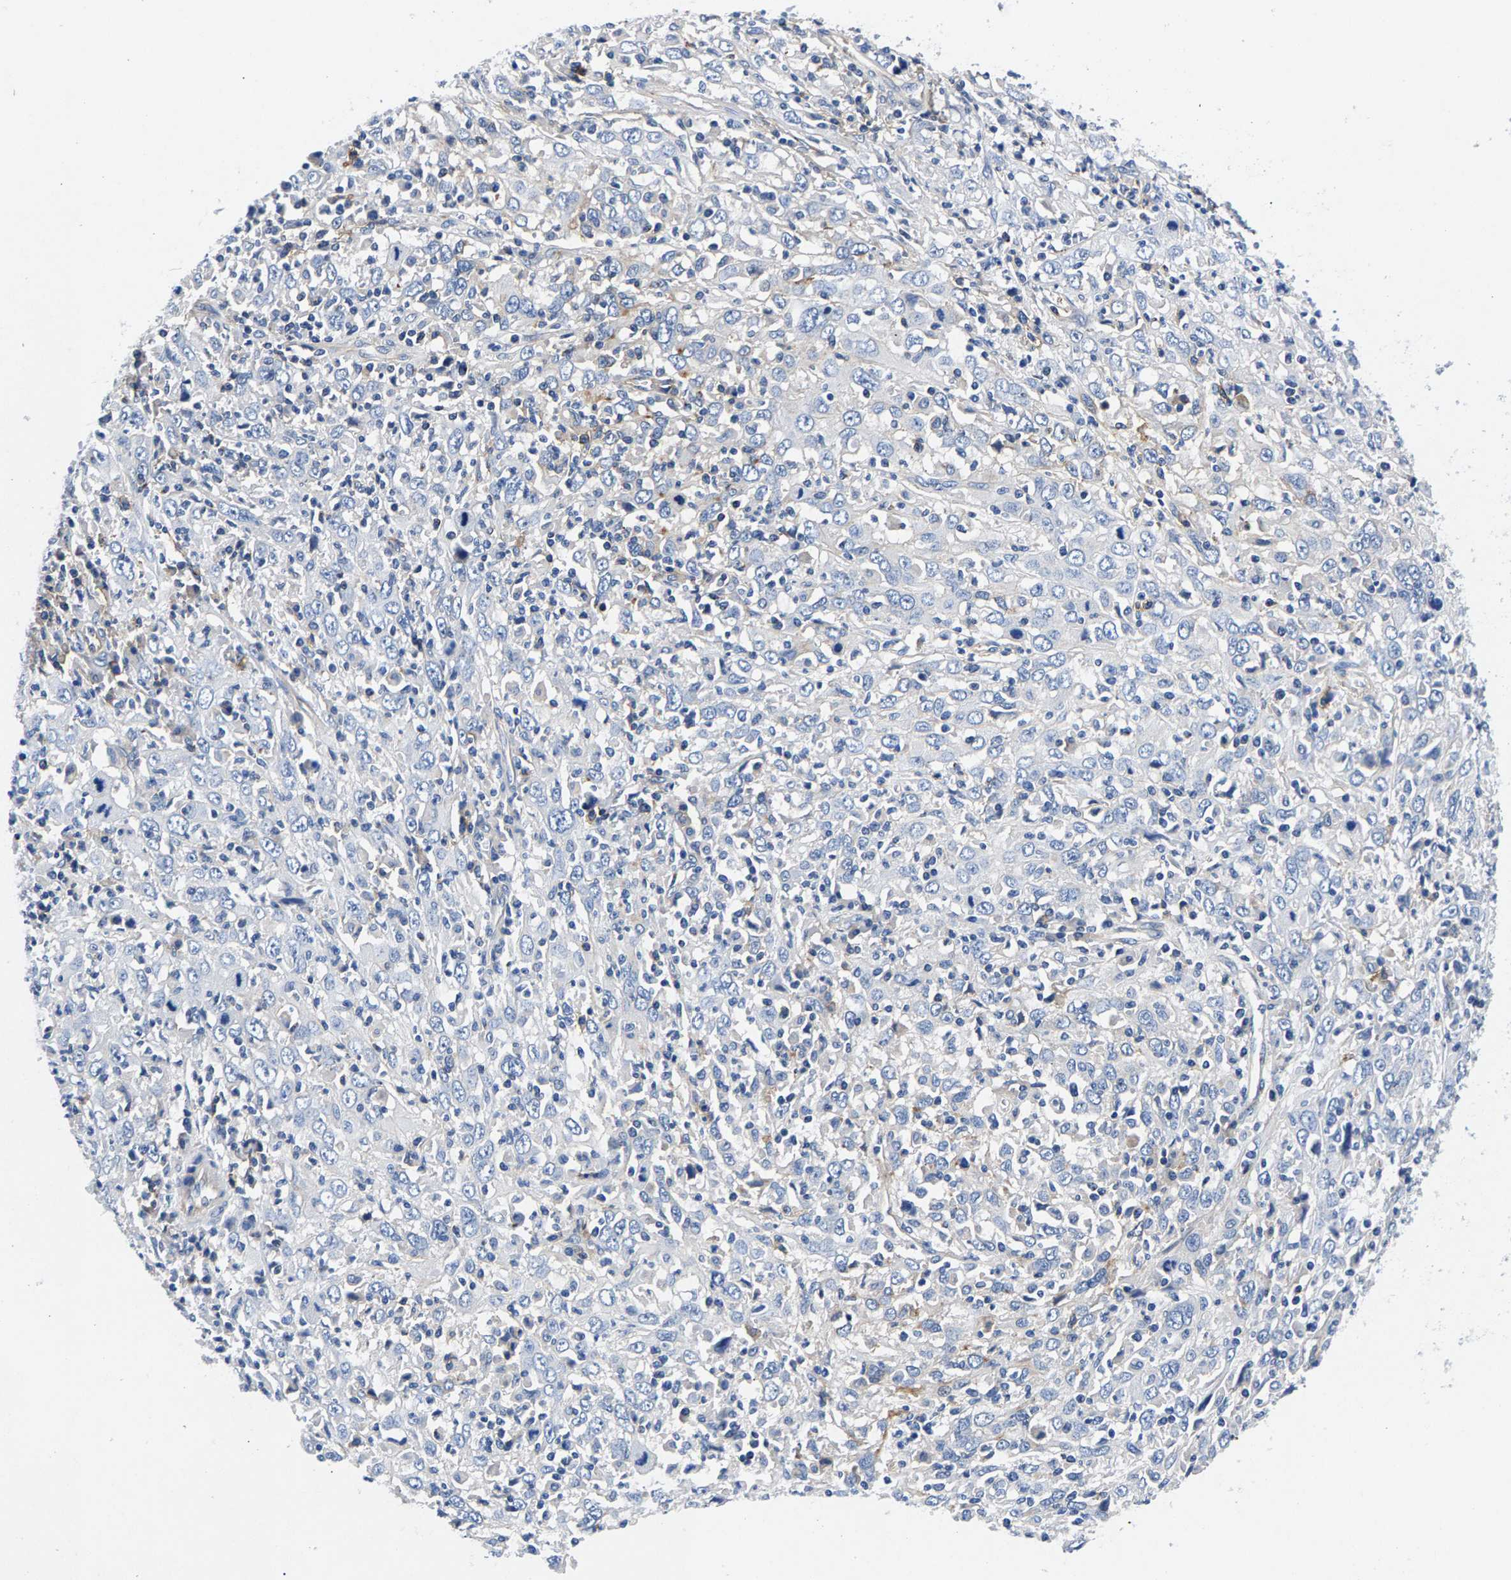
{"staining": {"intensity": "negative", "quantity": "none", "location": "none"}, "tissue": "cervical cancer", "cell_type": "Tumor cells", "image_type": "cancer", "snomed": [{"axis": "morphology", "description": "Squamous cell carcinoma, NOS"}, {"axis": "topography", "description": "Cervix"}], "caption": "High magnification brightfield microscopy of squamous cell carcinoma (cervical) stained with DAB (3,3'-diaminobenzidine) (brown) and counterstained with hematoxylin (blue): tumor cells show no significant positivity.", "gene": "P2RY4", "patient": {"sex": "female", "age": 46}}